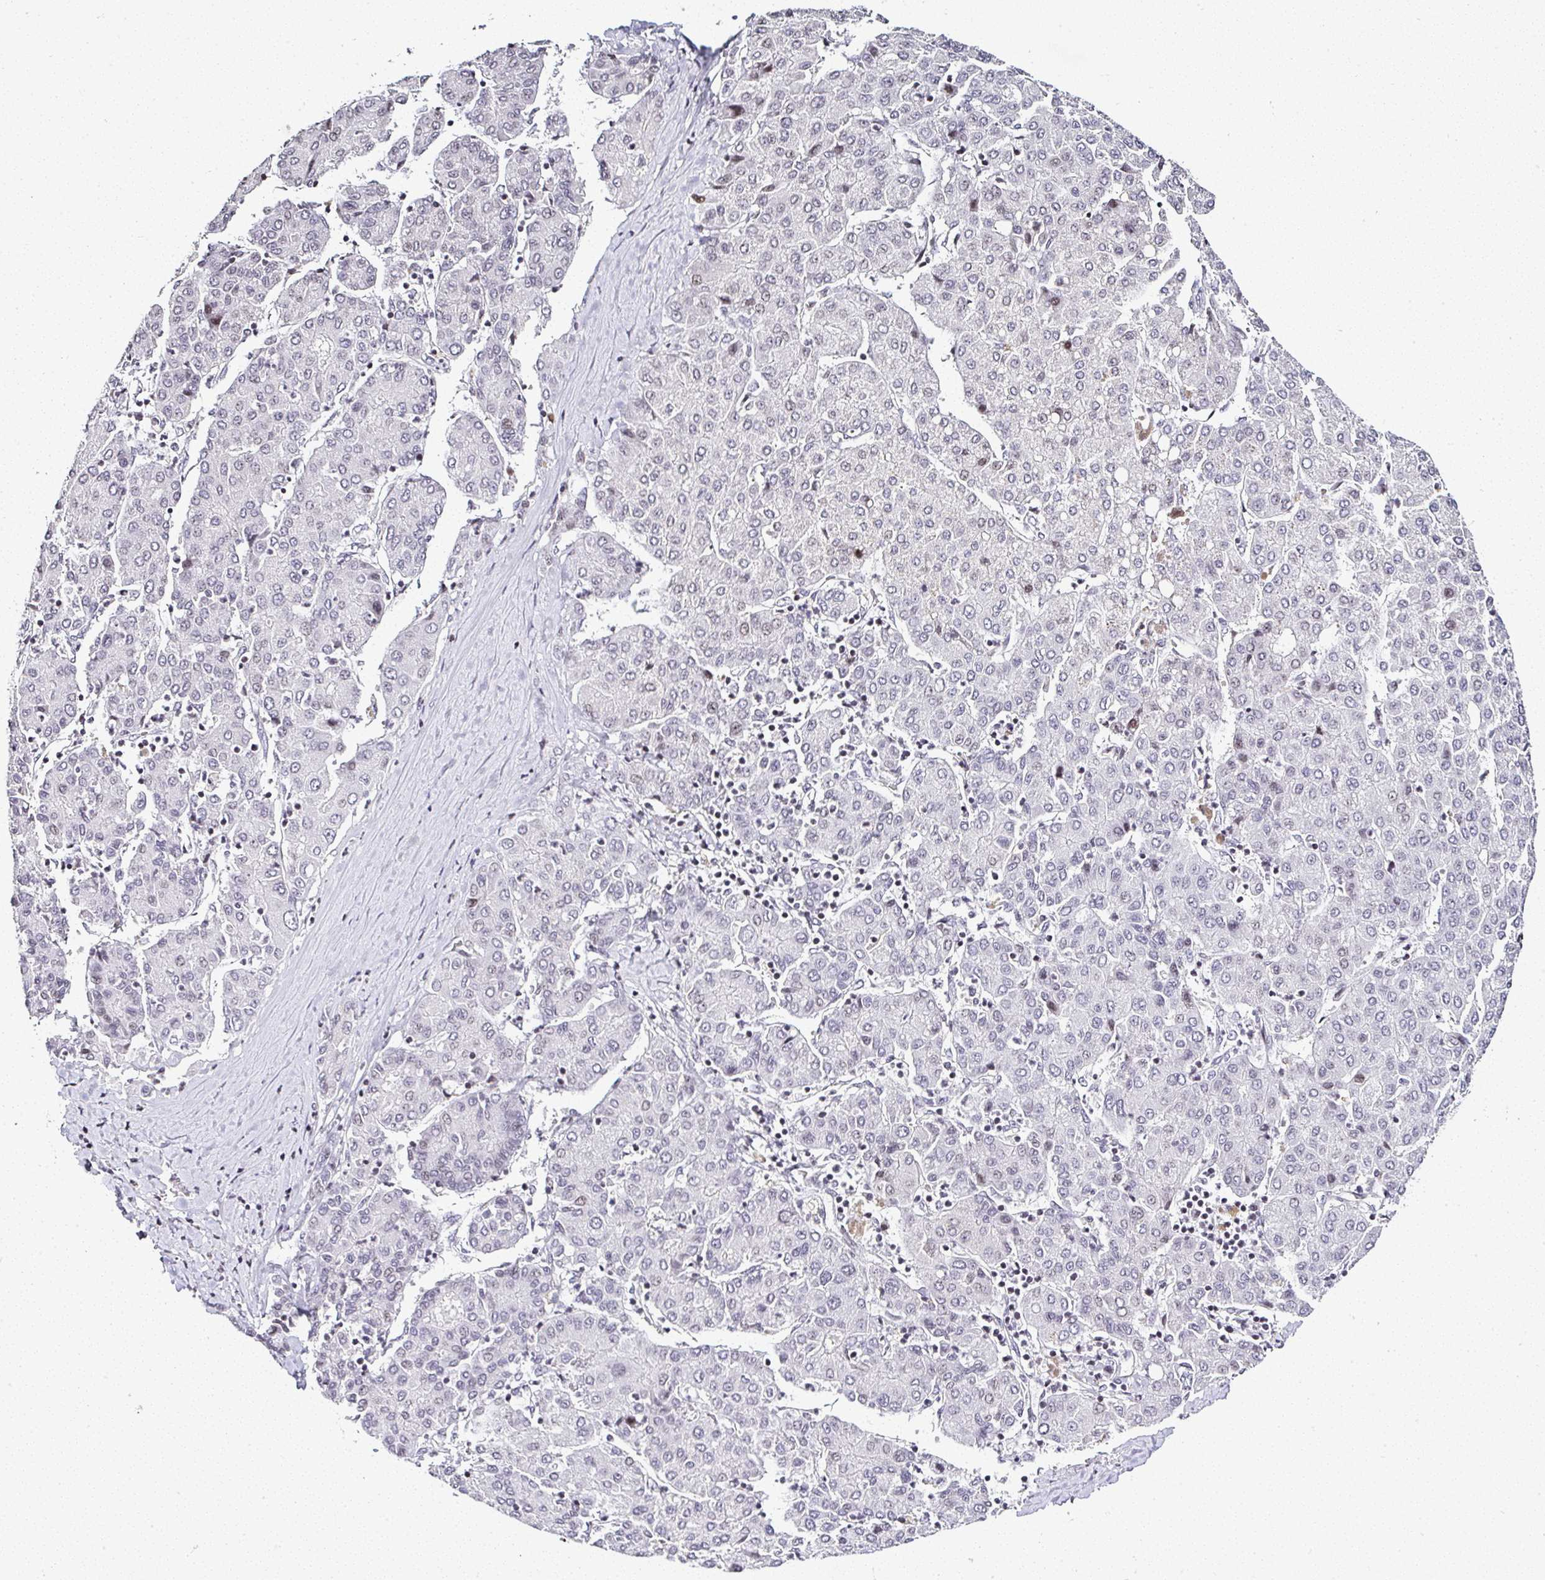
{"staining": {"intensity": "negative", "quantity": "none", "location": "none"}, "tissue": "liver cancer", "cell_type": "Tumor cells", "image_type": "cancer", "snomed": [{"axis": "morphology", "description": "Carcinoma, Hepatocellular, NOS"}, {"axis": "topography", "description": "Liver"}], "caption": "A histopathology image of hepatocellular carcinoma (liver) stained for a protein shows no brown staining in tumor cells.", "gene": "SERPINB3", "patient": {"sex": "male", "age": 65}}